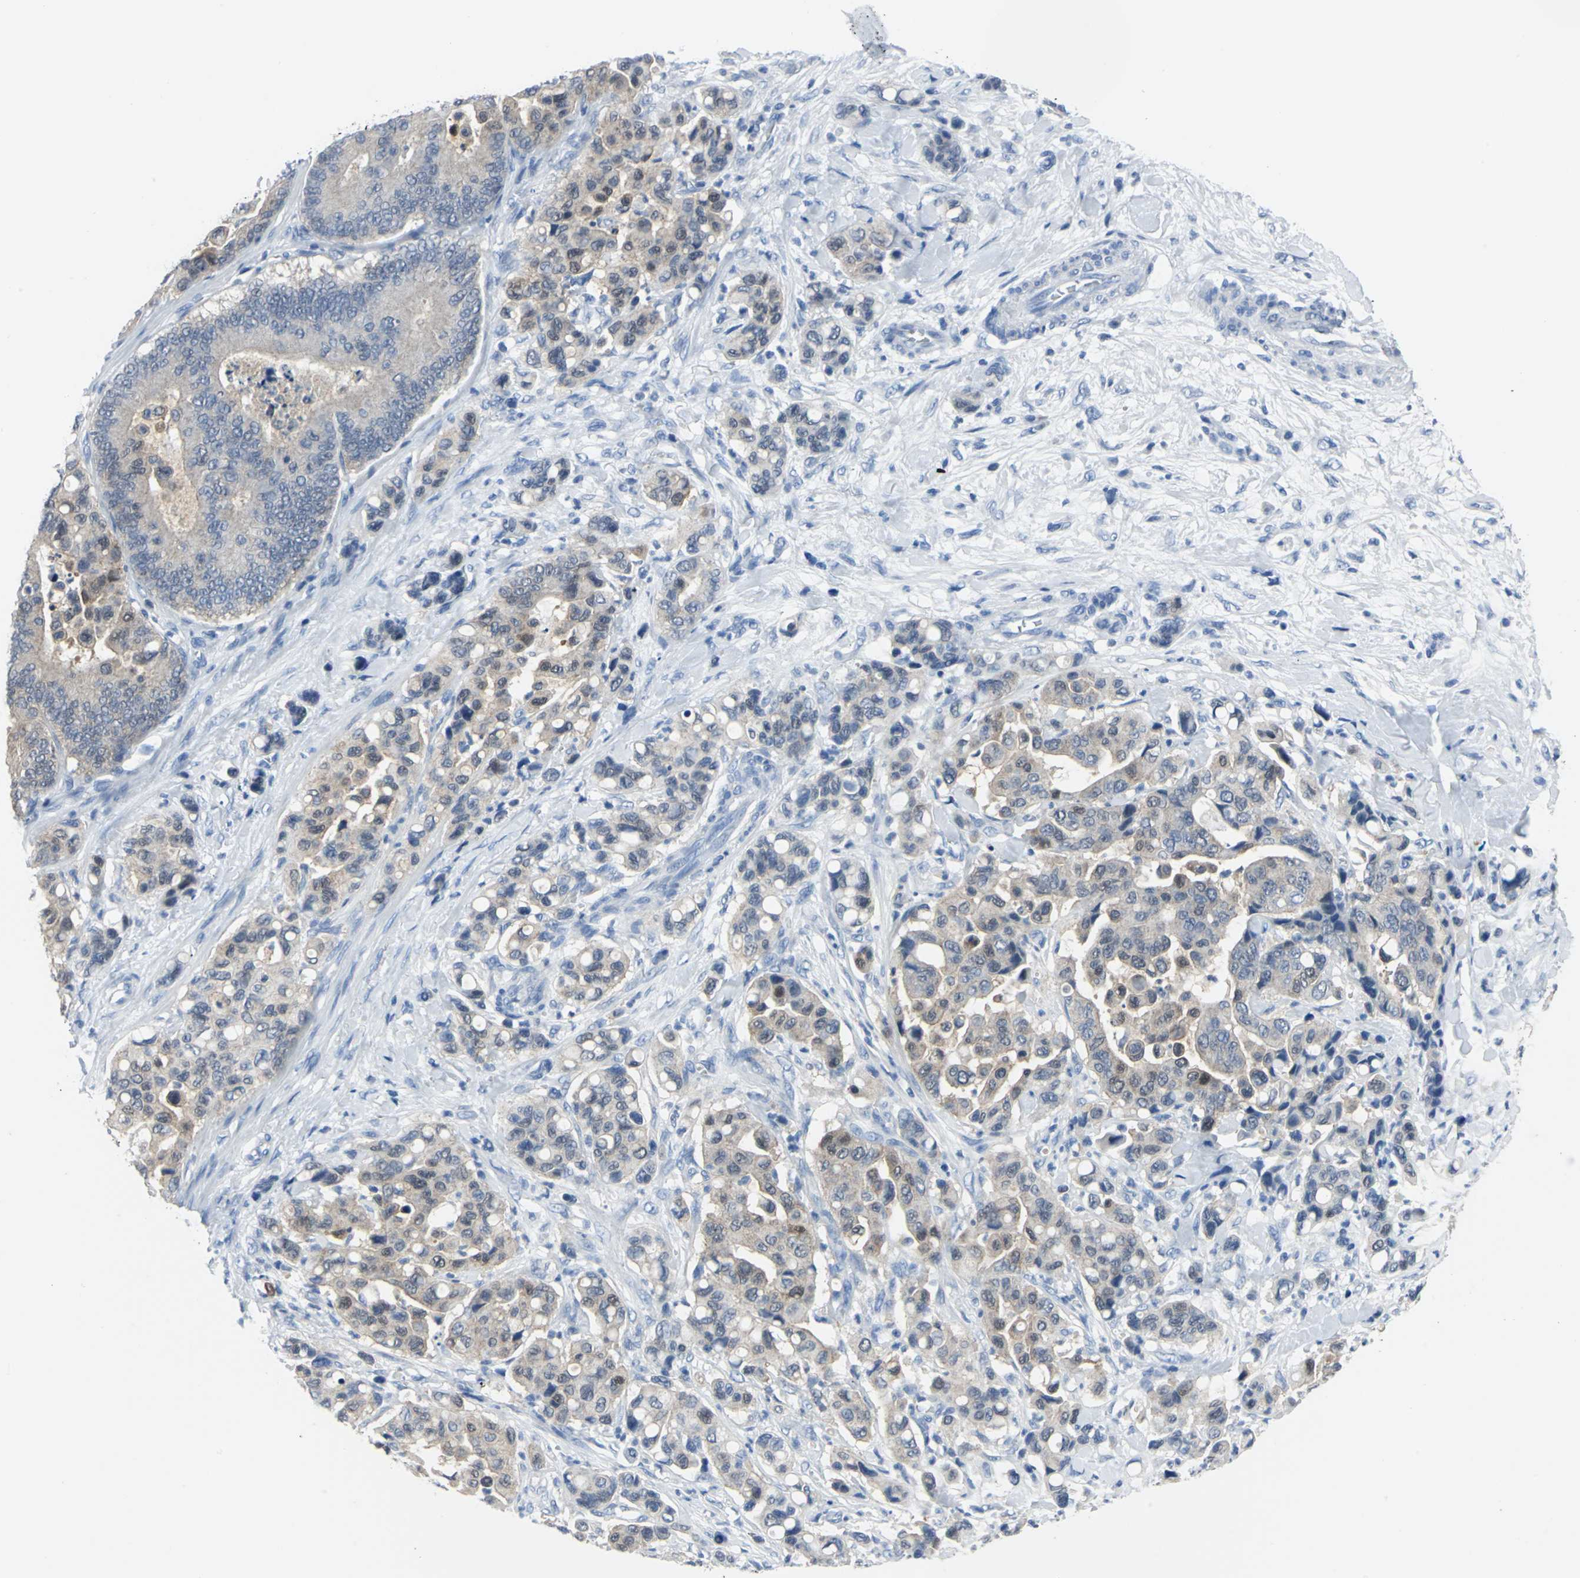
{"staining": {"intensity": "weak", "quantity": ">75%", "location": "cytoplasmic/membranous"}, "tissue": "colorectal cancer", "cell_type": "Tumor cells", "image_type": "cancer", "snomed": [{"axis": "morphology", "description": "Normal tissue, NOS"}, {"axis": "morphology", "description": "Adenocarcinoma, NOS"}, {"axis": "topography", "description": "Colon"}], "caption": "High-power microscopy captured an immunohistochemistry (IHC) histopathology image of colorectal adenocarcinoma, revealing weak cytoplasmic/membranous positivity in about >75% of tumor cells.", "gene": "SFN", "patient": {"sex": "male", "age": 82}}